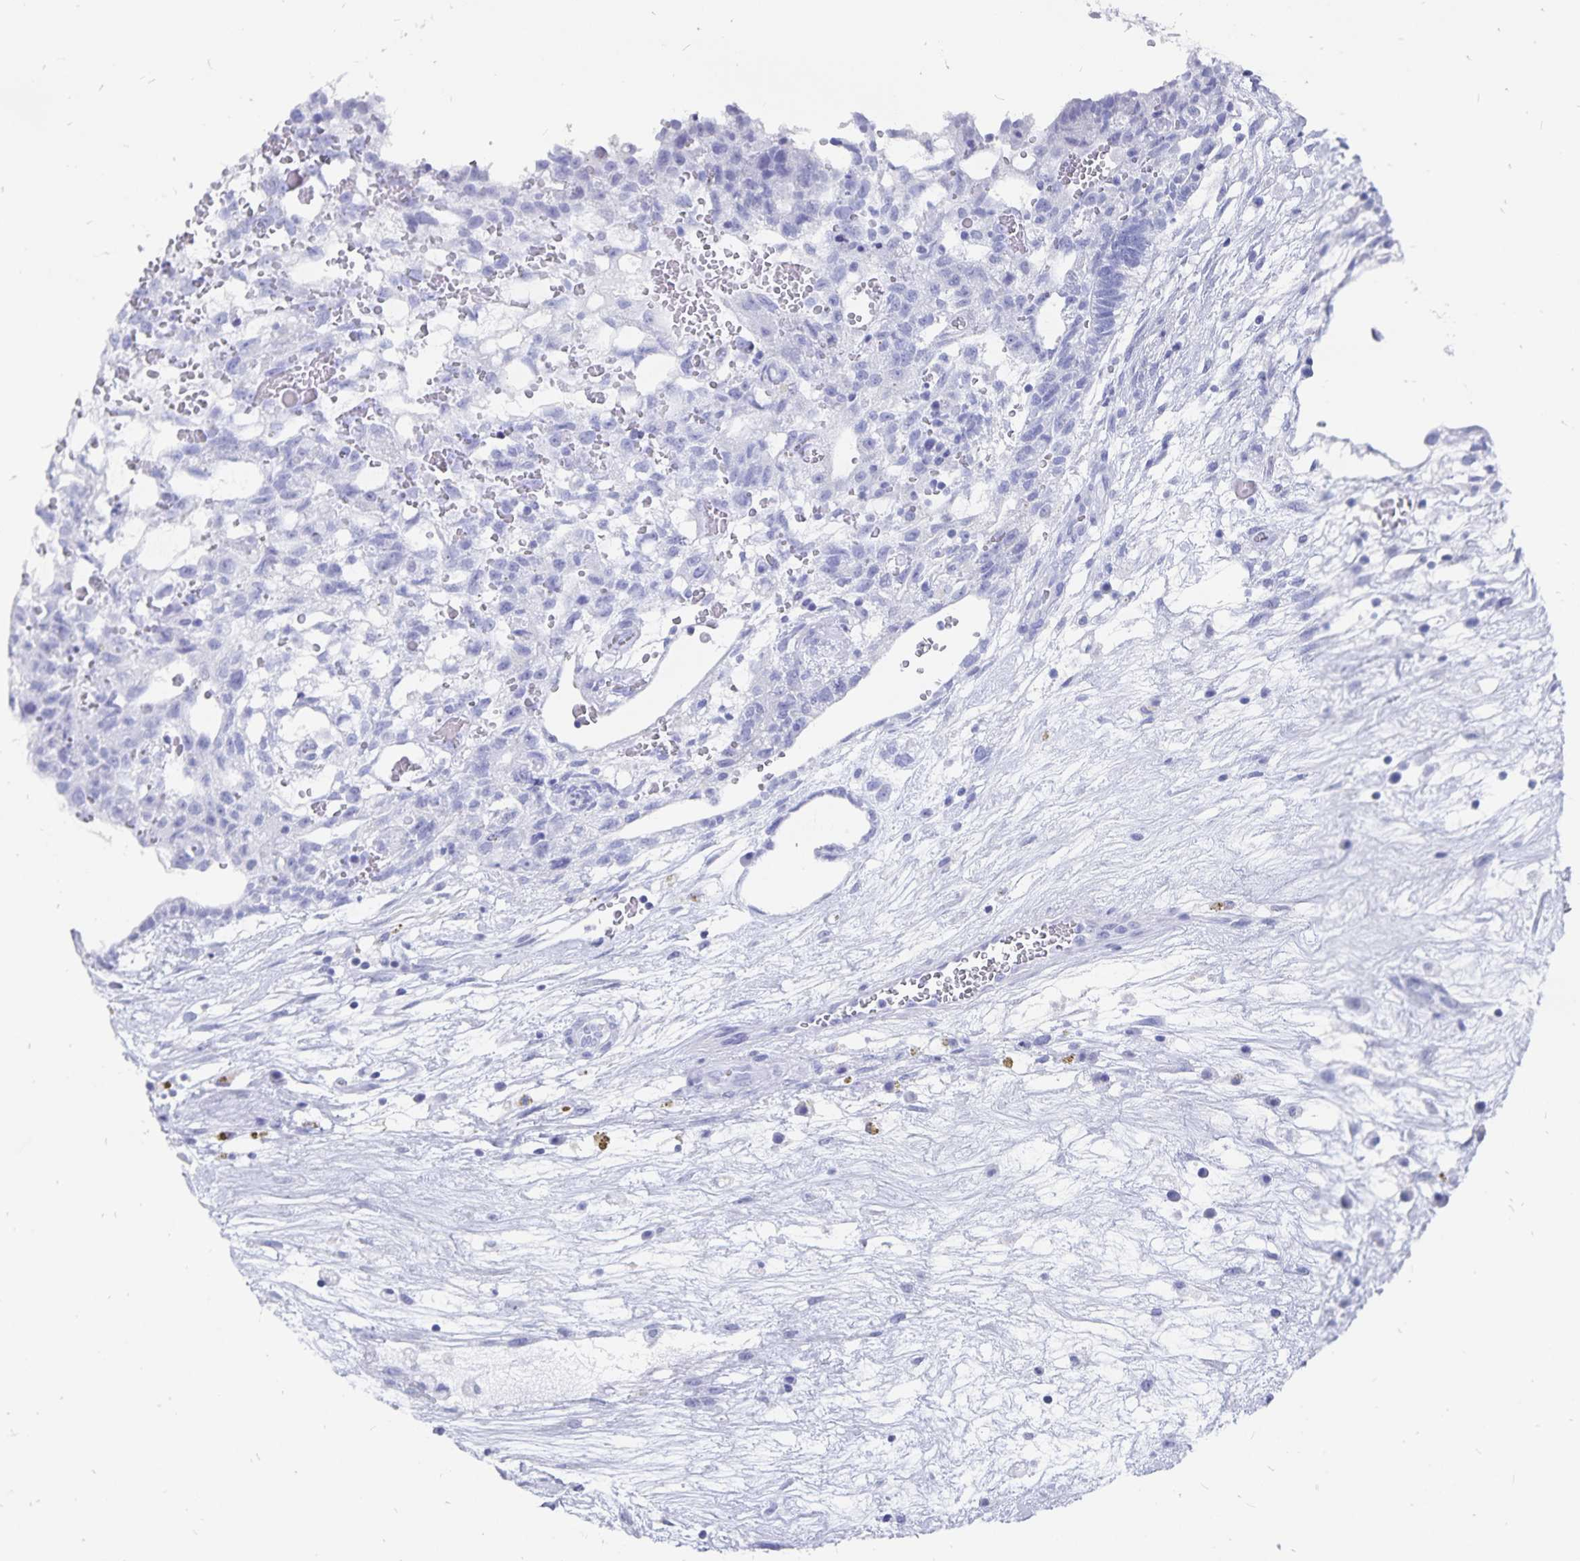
{"staining": {"intensity": "negative", "quantity": "none", "location": "none"}, "tissue": "testis cancer", "cell_type": "Tumor cells", "image_type": "cancer", "snomed": [{"axis": "morphology", "description": "Normal tissue, NOS"}, {"axis": "morphology", "description": "Carcinoma, Embryonal, NOS"}, {"axis": "topography", "description": "Testis"}], "caption": "The photomicrograph shows no significant positivity in tumor cells of testis cancer (embryonal carcinoma). (DAB immunohistochemistry (IHC) with hematoxylin counter stain).", "gene": "ADH1A", "patient": {"sex": "male", "age": 32}}